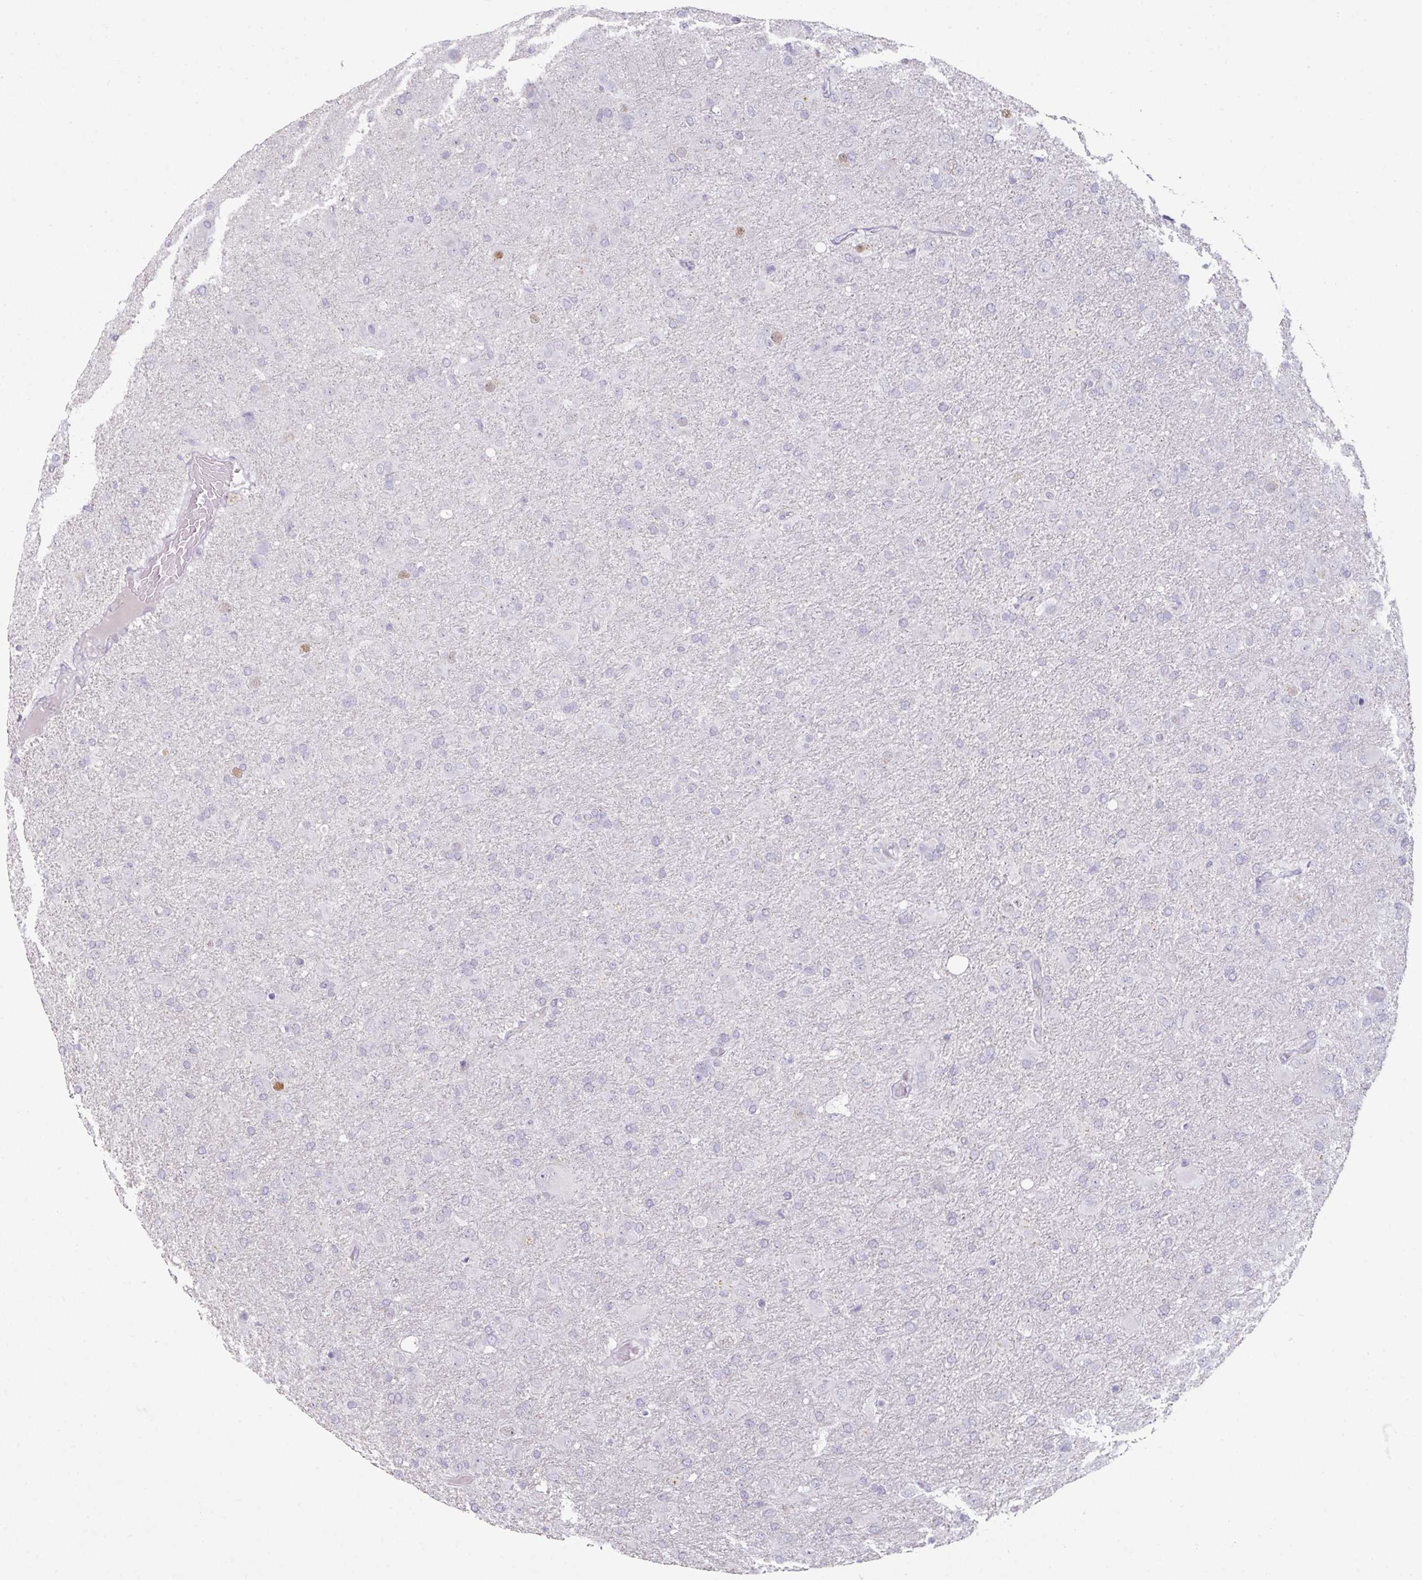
{"staining": {"intensity": "negative", "quantity": "none", "location": "none"}, "tissue": "glioma", "cell_type": "Tumor cells", "image_type": "cancer", "snomed": [{"axis": "morphology", "description": "Glioma, malignant, Low grade"}, {"axis": "topography", "description": "Brain"}], "caption": "This is an IHC histopathology image of glioma. There is no expression in tumor cells.", "gene": "ELK1", "patient": {"sex": "male", "age": 65}}